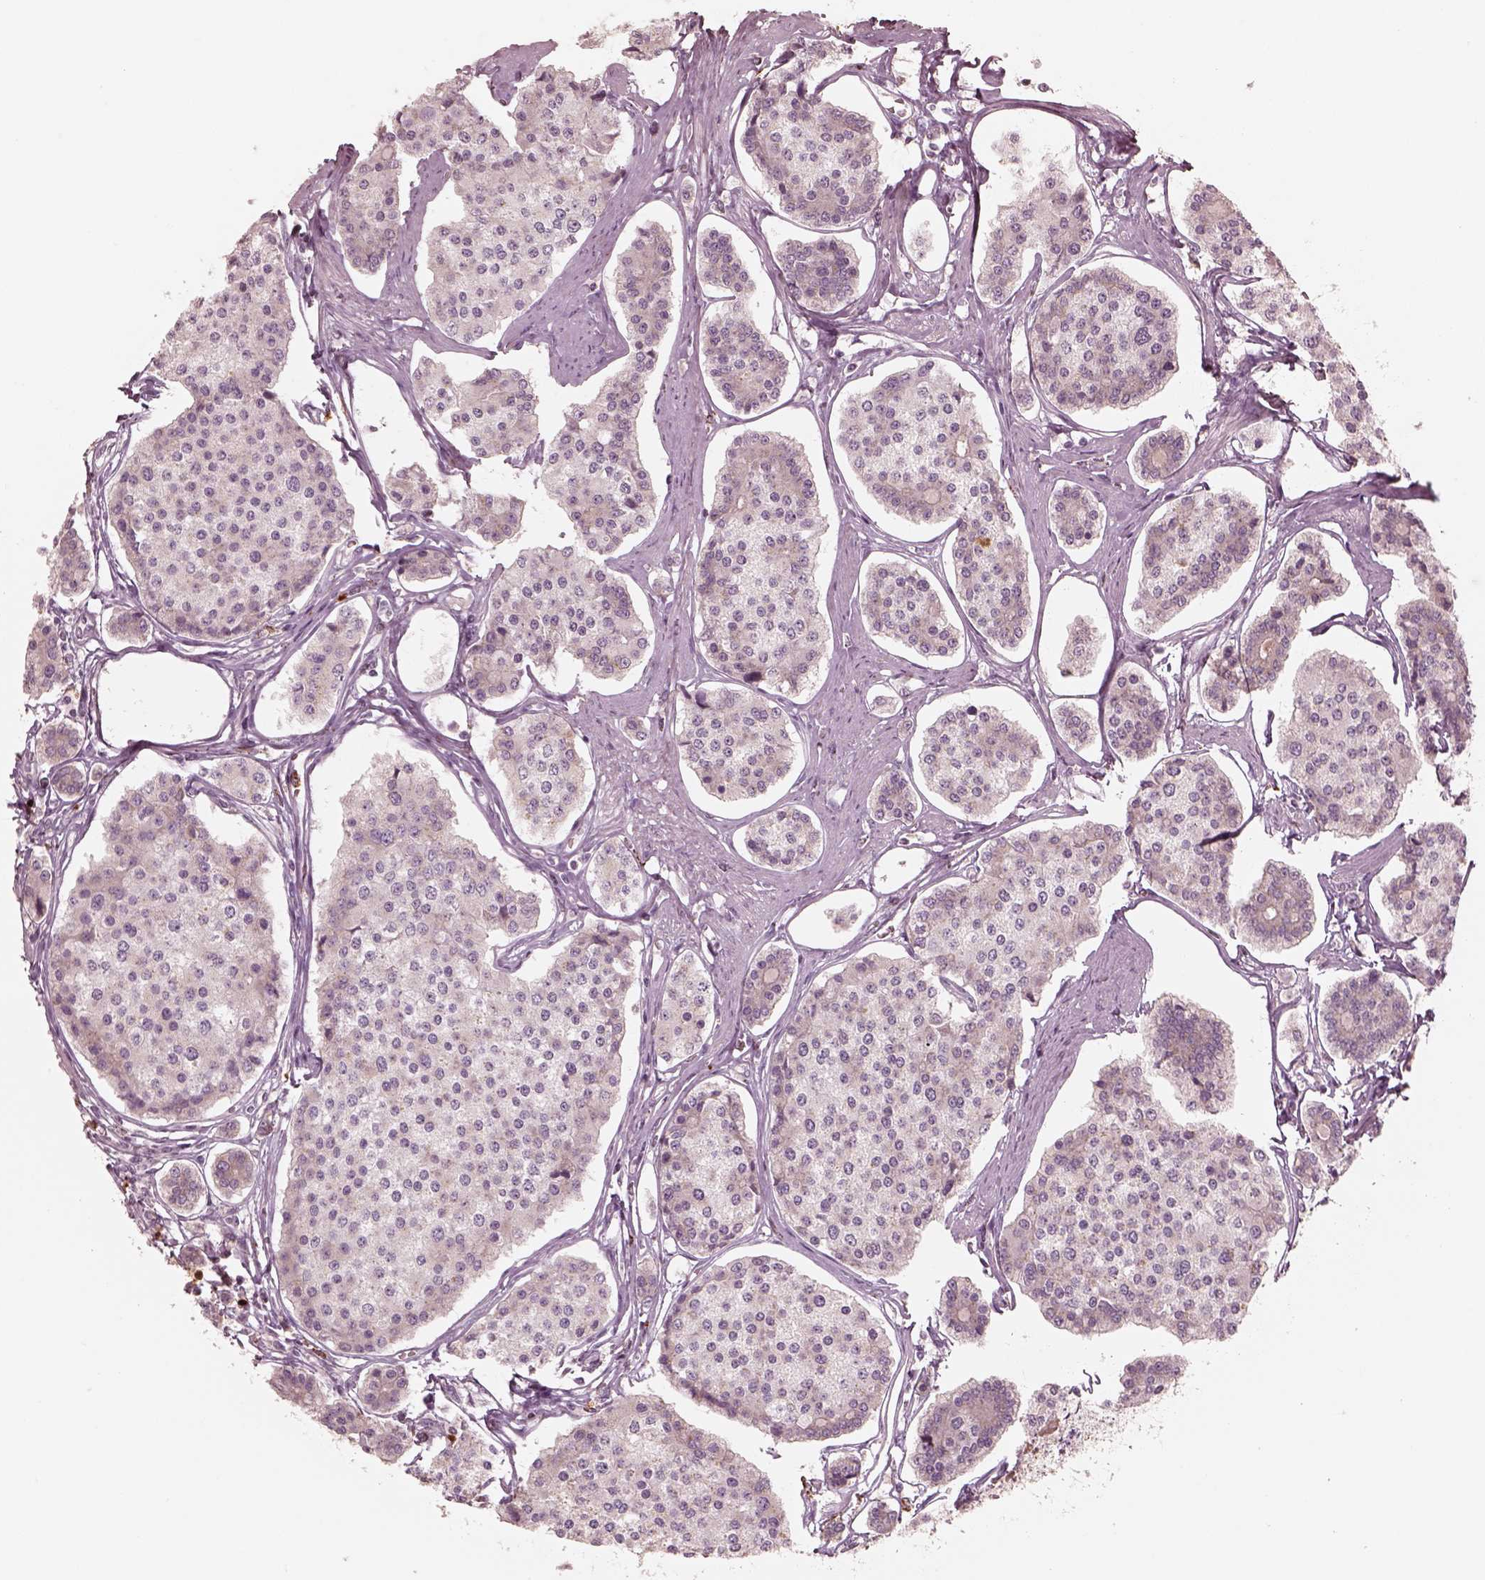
{"staining": {"intensity": "negative", "quantity": "none", "location": "none"}, "tissue": "carcinoid", "cell_type": "Tumor cells", "image_type": "cancer", "snomed": [{"axis": "morphology", "description": "Carcinoid, malignant, NOS"}, {"axis": "topography", "description": "Small intestine"}], "caption": "Carcinoid (malignant) was stained to show a protein in brown. There is no significant staining in tumor cells.", "gene": "ABCA7", "patient": {"sex": "female", "age": 65}}